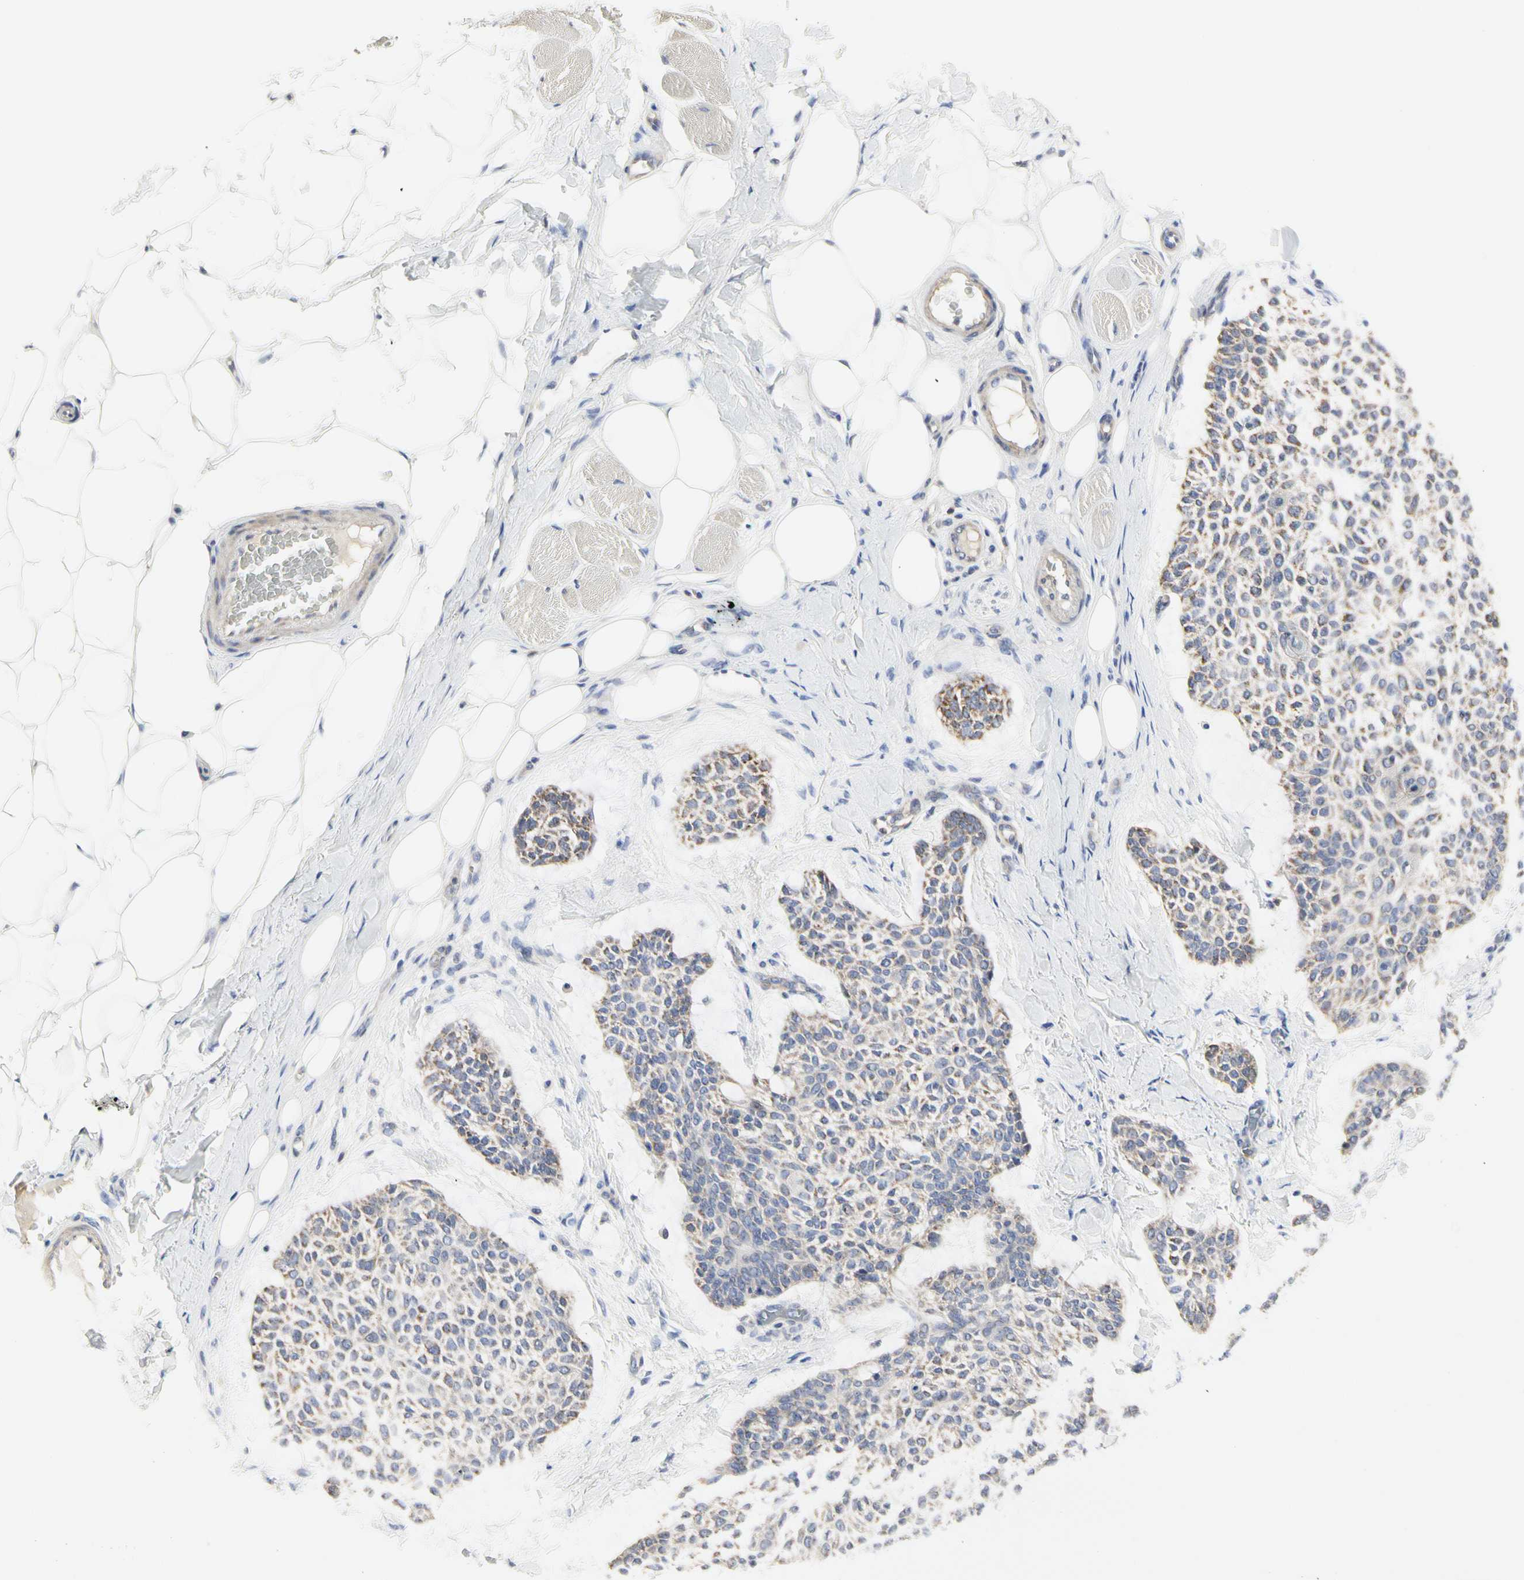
{"staining": {"intensity": "moderate", "quantity": ">75%", "location": "cytoplasmic/membranous"}, "tissue": "skin cancer", "cell_type": "Tumor cells", "image_type": "cancer", "snomed": [{"axis": "morphology", "description": "Normal tissue, NOS"}, {"axis": "morphology", "description": "Basal cell carcinoma"}, {"axis": "topography", "description": "Skin"}], "caption": "Immunohistochemistry (DAB) staining of skin cancer reveals moderate cytoplasmic/membranous protein positivity in approximately >75% of tumor cells.", "gene": "SHANK2", "patient": {"sex": "female", "age": 70}}